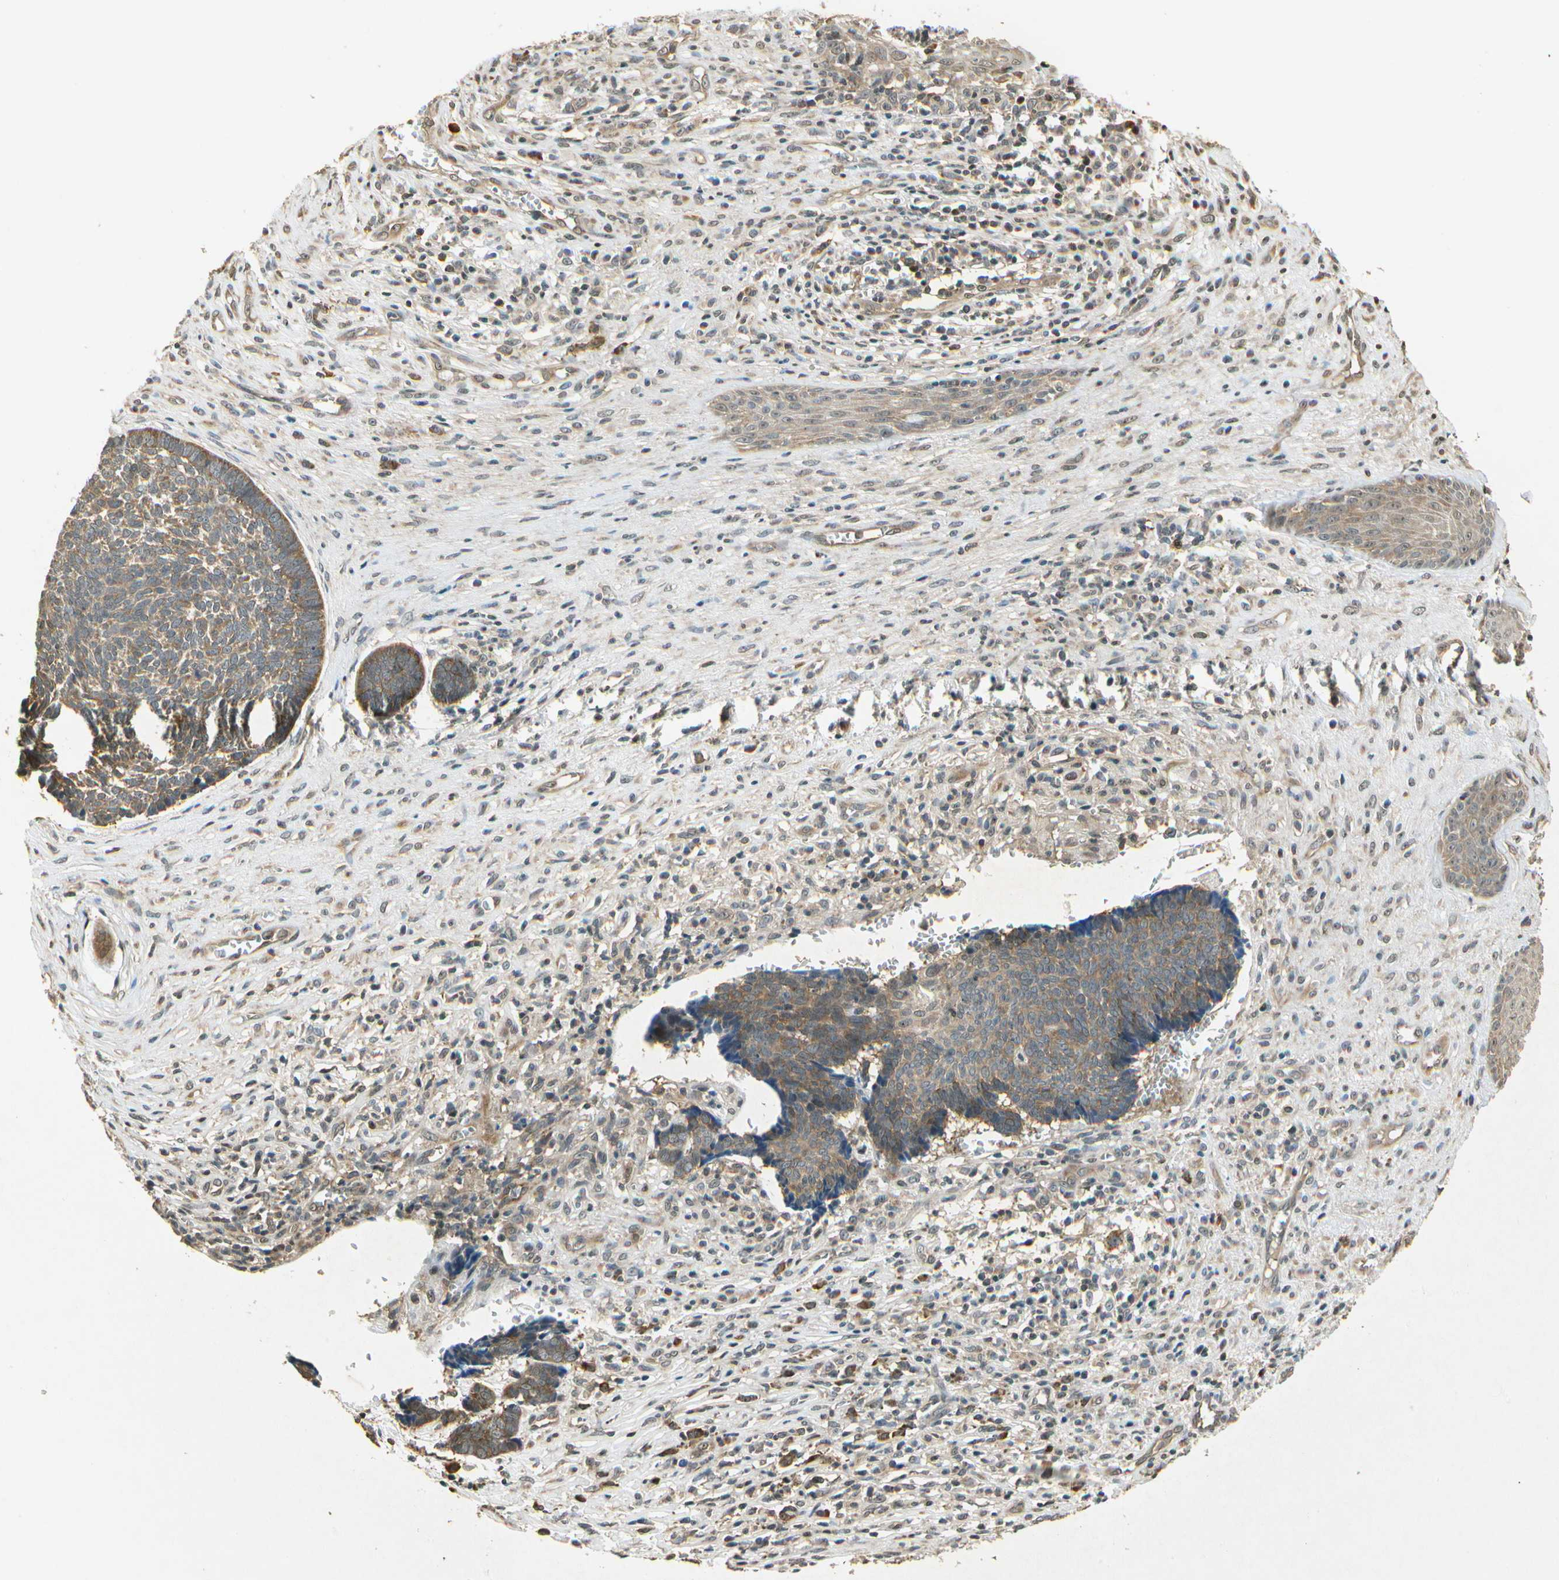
{"staining": {"intensity": "moderate", "quantity": ">75%", "location": "cytoplasmic/membranous"}, "tissue": "skin cancer", "cell_type": "Tumor cells", "image_type": "cancer", "snomed": [{"axis": "morphology", "description": "Basal cell carcinoma"}, {"axis": "topography", "description": "Skin"}], "caption": "A brown stain shows moderate cytoplasmic/membranous positivity of a protein in human skin cancer (basal cell carcinoma) tumor cells. Immunohistochemistry (ihc) stains the protein in brown and the nuclei are stained blue.", "gene": "EIF1AX", "patient": {"sex": "male", "age": 84}}